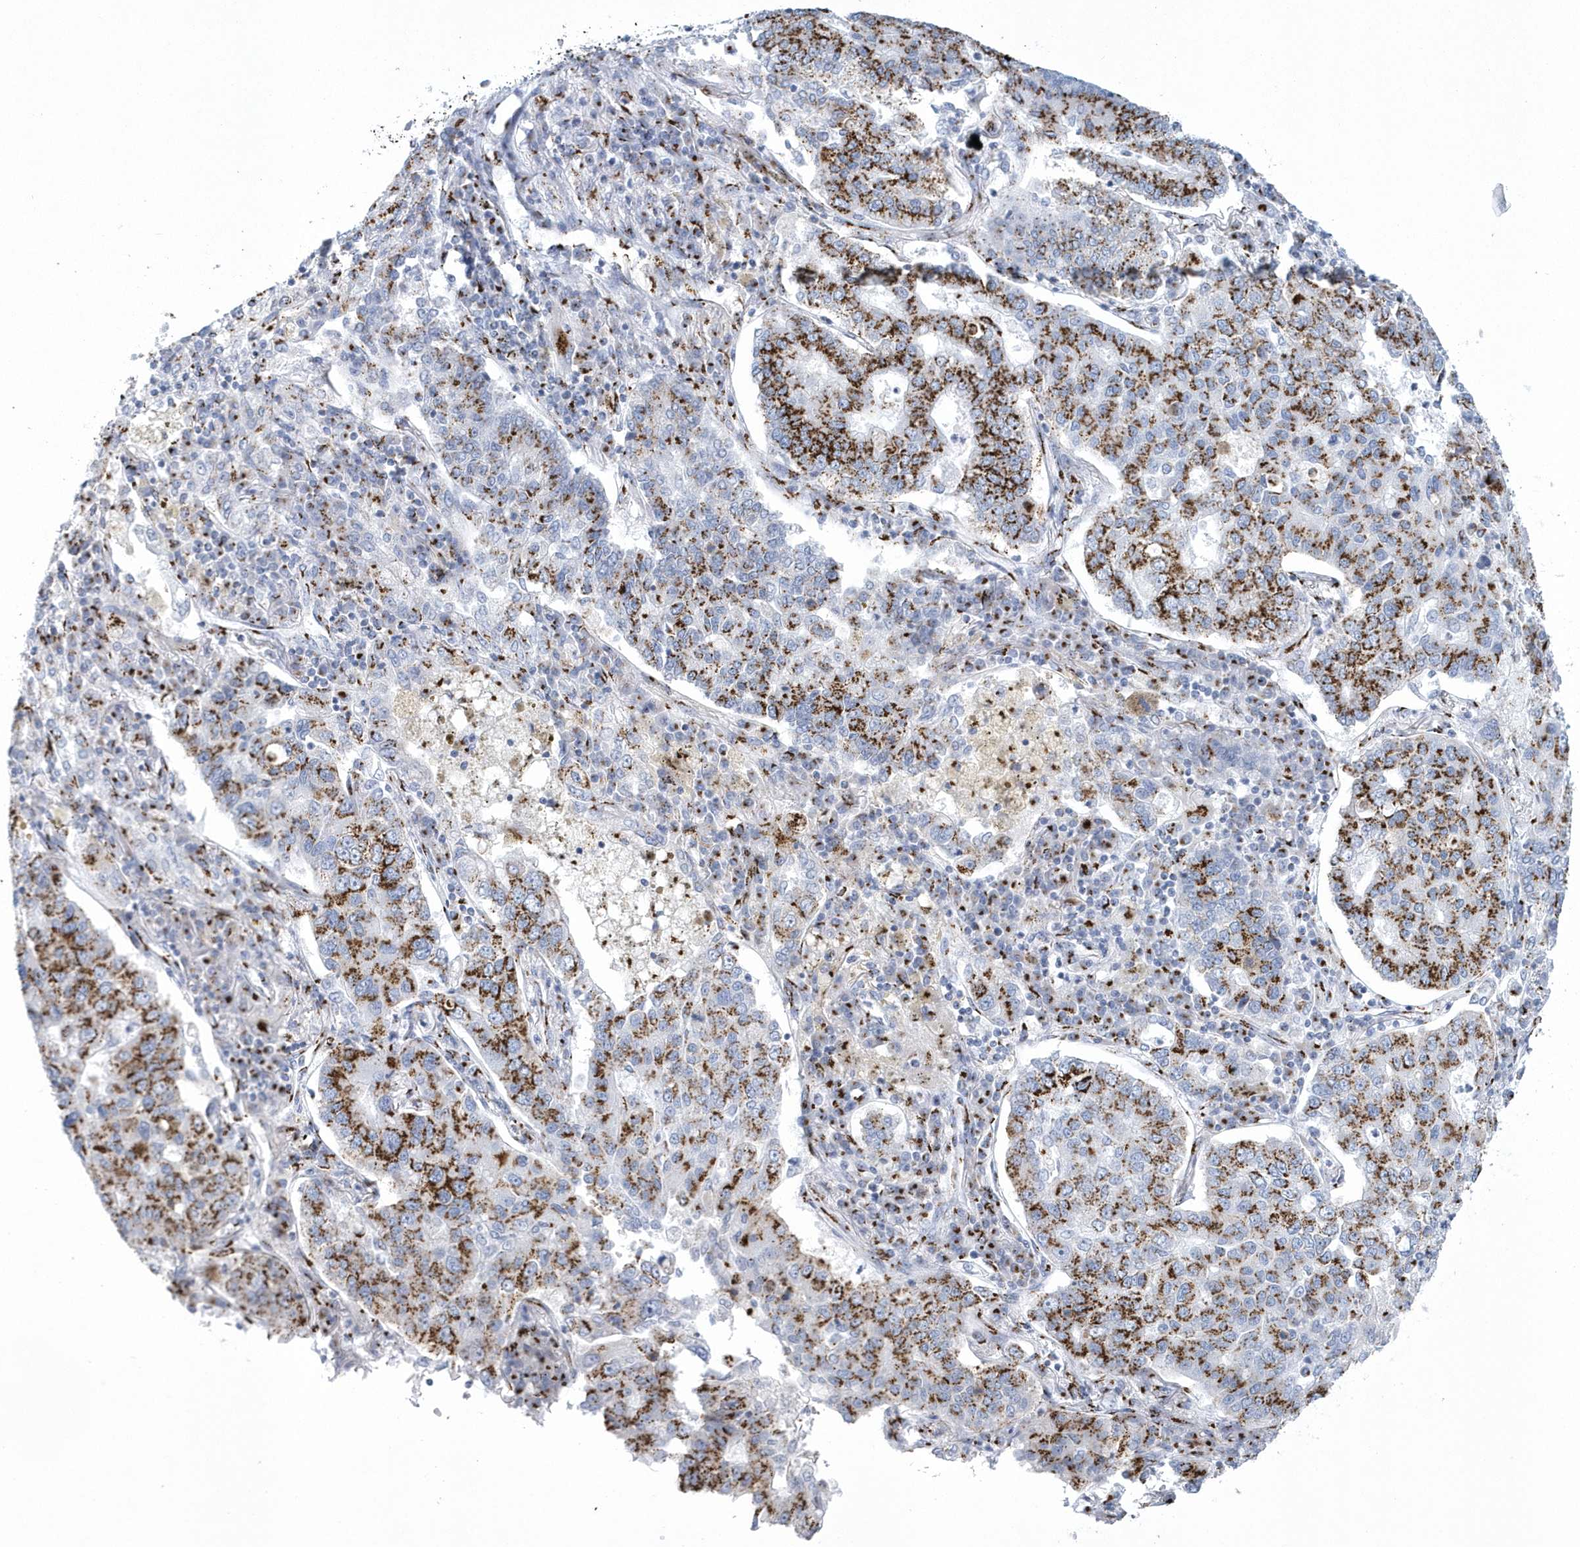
{"staining": {"intensity": "moderate", "quantity": ">75%", "location": "cytoplasmic/membranous"}, "tissue": "lung cancer", "cell_type": "Tumor cells", "image_type": "cancer", "snomed": [{"axis": "morphology", "description": "Adenocarcinoma, NOS"}, {"axis": "topography", "description": "Lung"}], "caption": "The image exhibits staining of lung adenocarcinoma, revealing moderate cytoplasmic/membranous protein staining (brown color) within tumor cells.", "gene": "SLX9", "patient": {"sex": "male", "age": 49}}